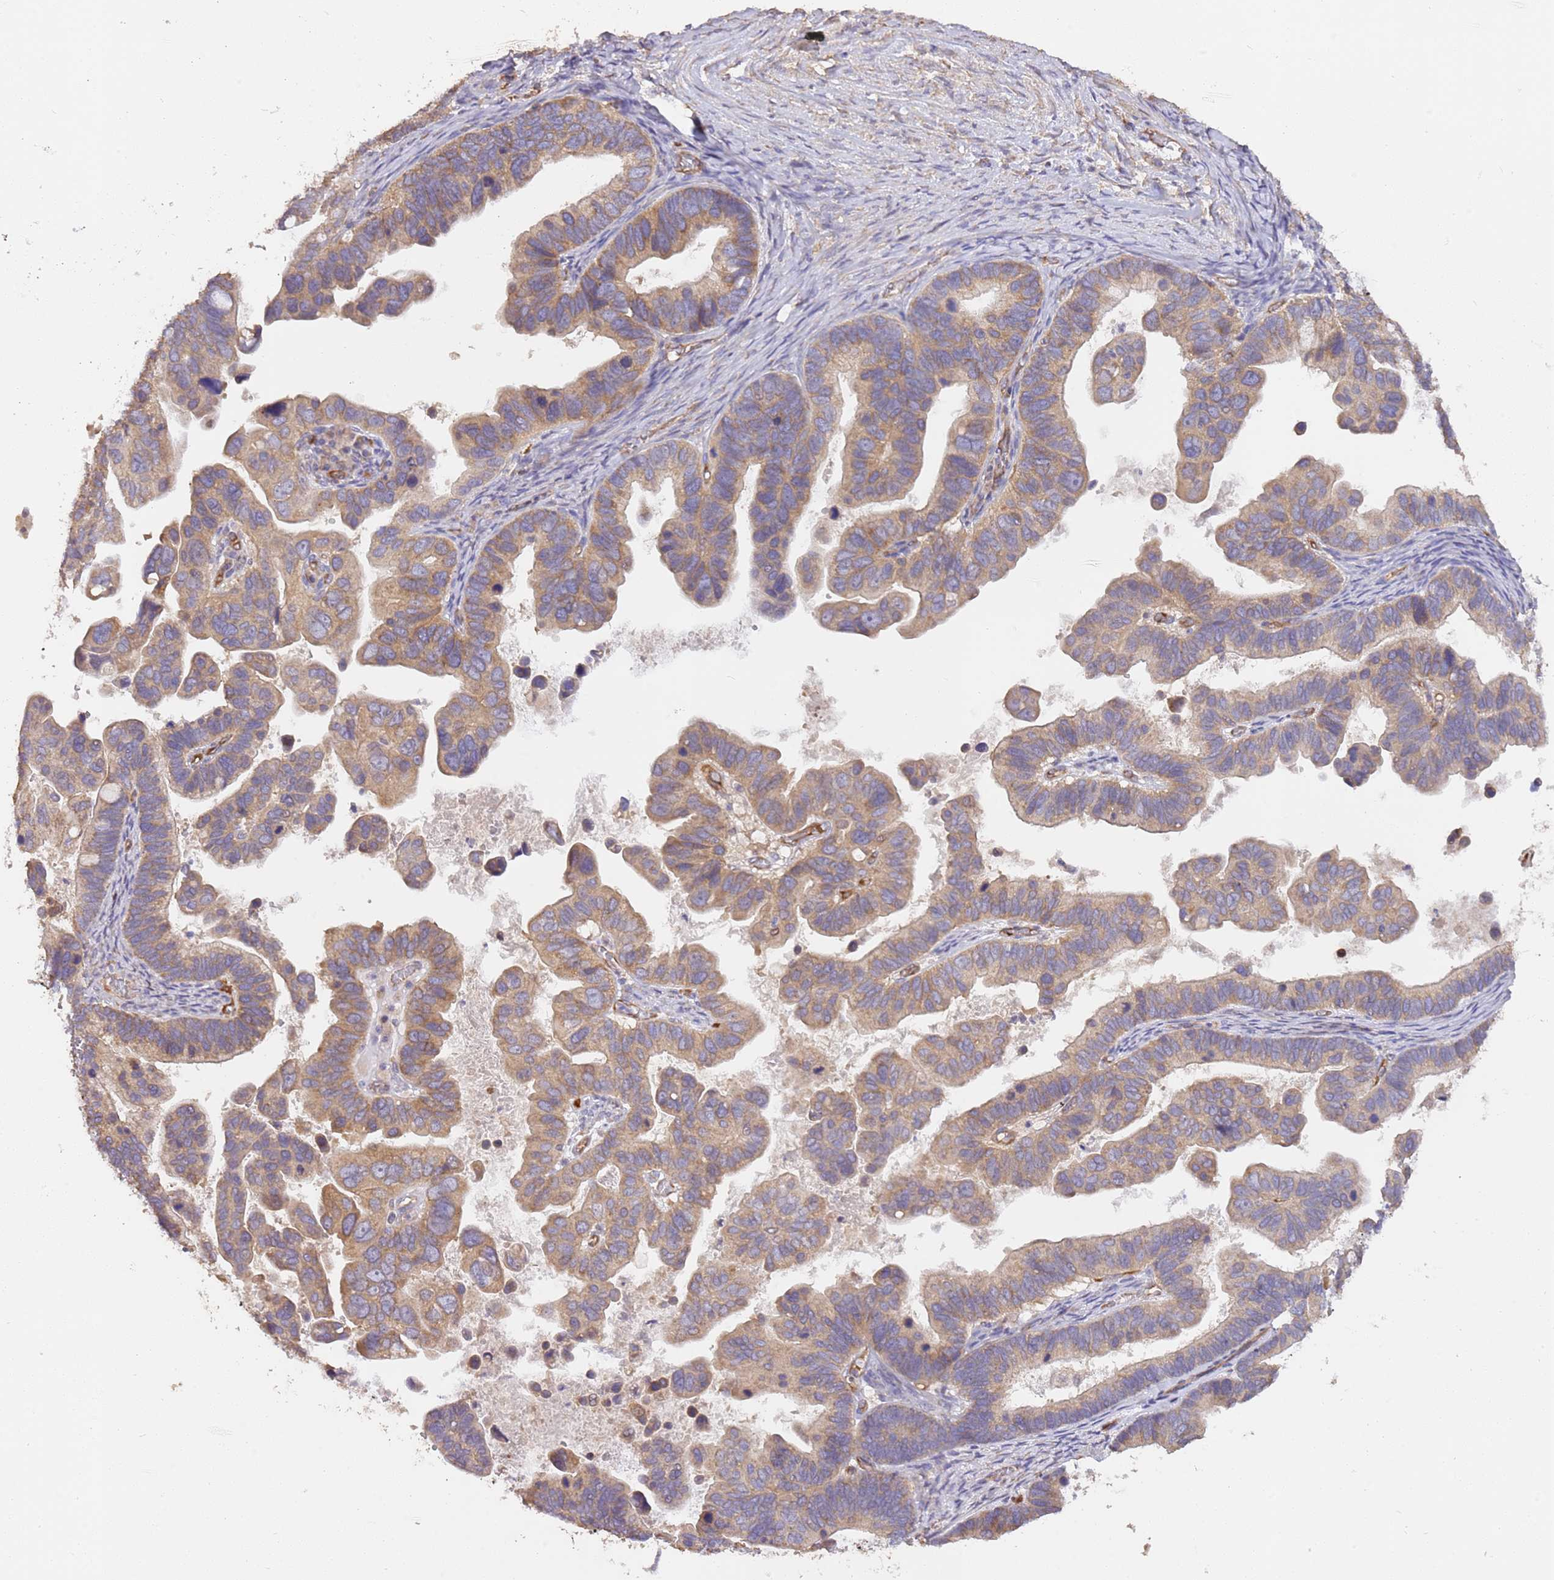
{"staining": {"intensity": "moderate", "quantity": ">75%", "location": "cytoplasmic/membranous"}, "tissue": "ovarian cancer", "cell_type": "Tumor cells", "image_type": "cancer", "snomed": [{"axis": "morphology", "description": "Cystadenocarcinoma, serous, NOS"}, {"axis": "topography", "description": "Ovary"}], "caption": "Protein expression analysis of human ovarian cancer reveals moderate cytoplasmic/membranous positivity in approximately >75% of tumor cells.", "gene": "DOCK9", "patient": {"sex": "female", "age": 56}}